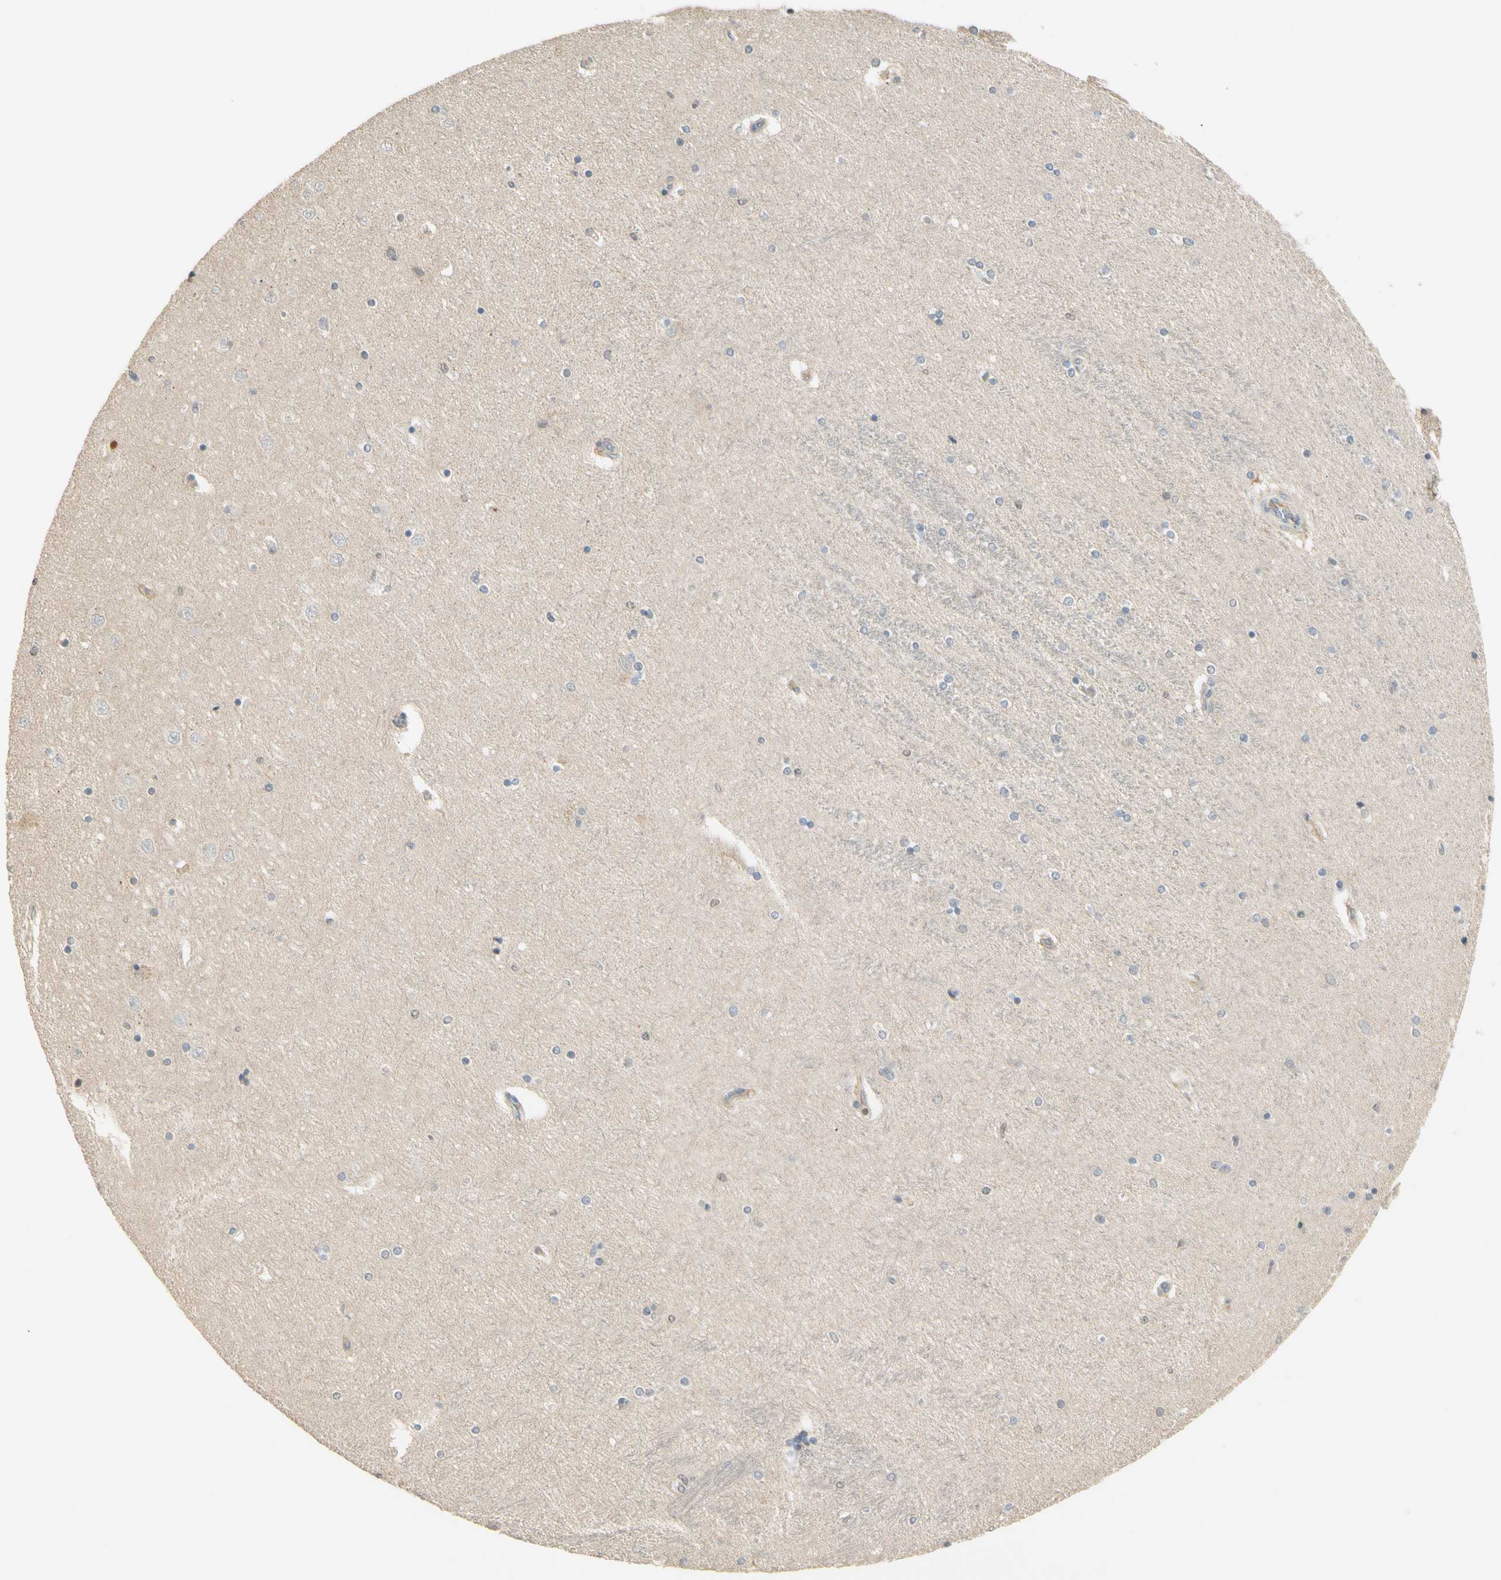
{"staining": {"intensity": "negative", "quantity": "none", "location": "none"}, "tissue": "hippocampus", "cell_type": "Glial cells", "image_type": "normal", "snomed": [{"axis": "morphology", "description": "Normal tissue, NOS"}, {"axis": "topography", "description": "Hippocampus"}], "caption": "Benign hippocampus was stained to show a protein in brown. There is no significant expression in glial cells.", "gene": "NFYA", "patient": {"sex": "female", "age": 54}}